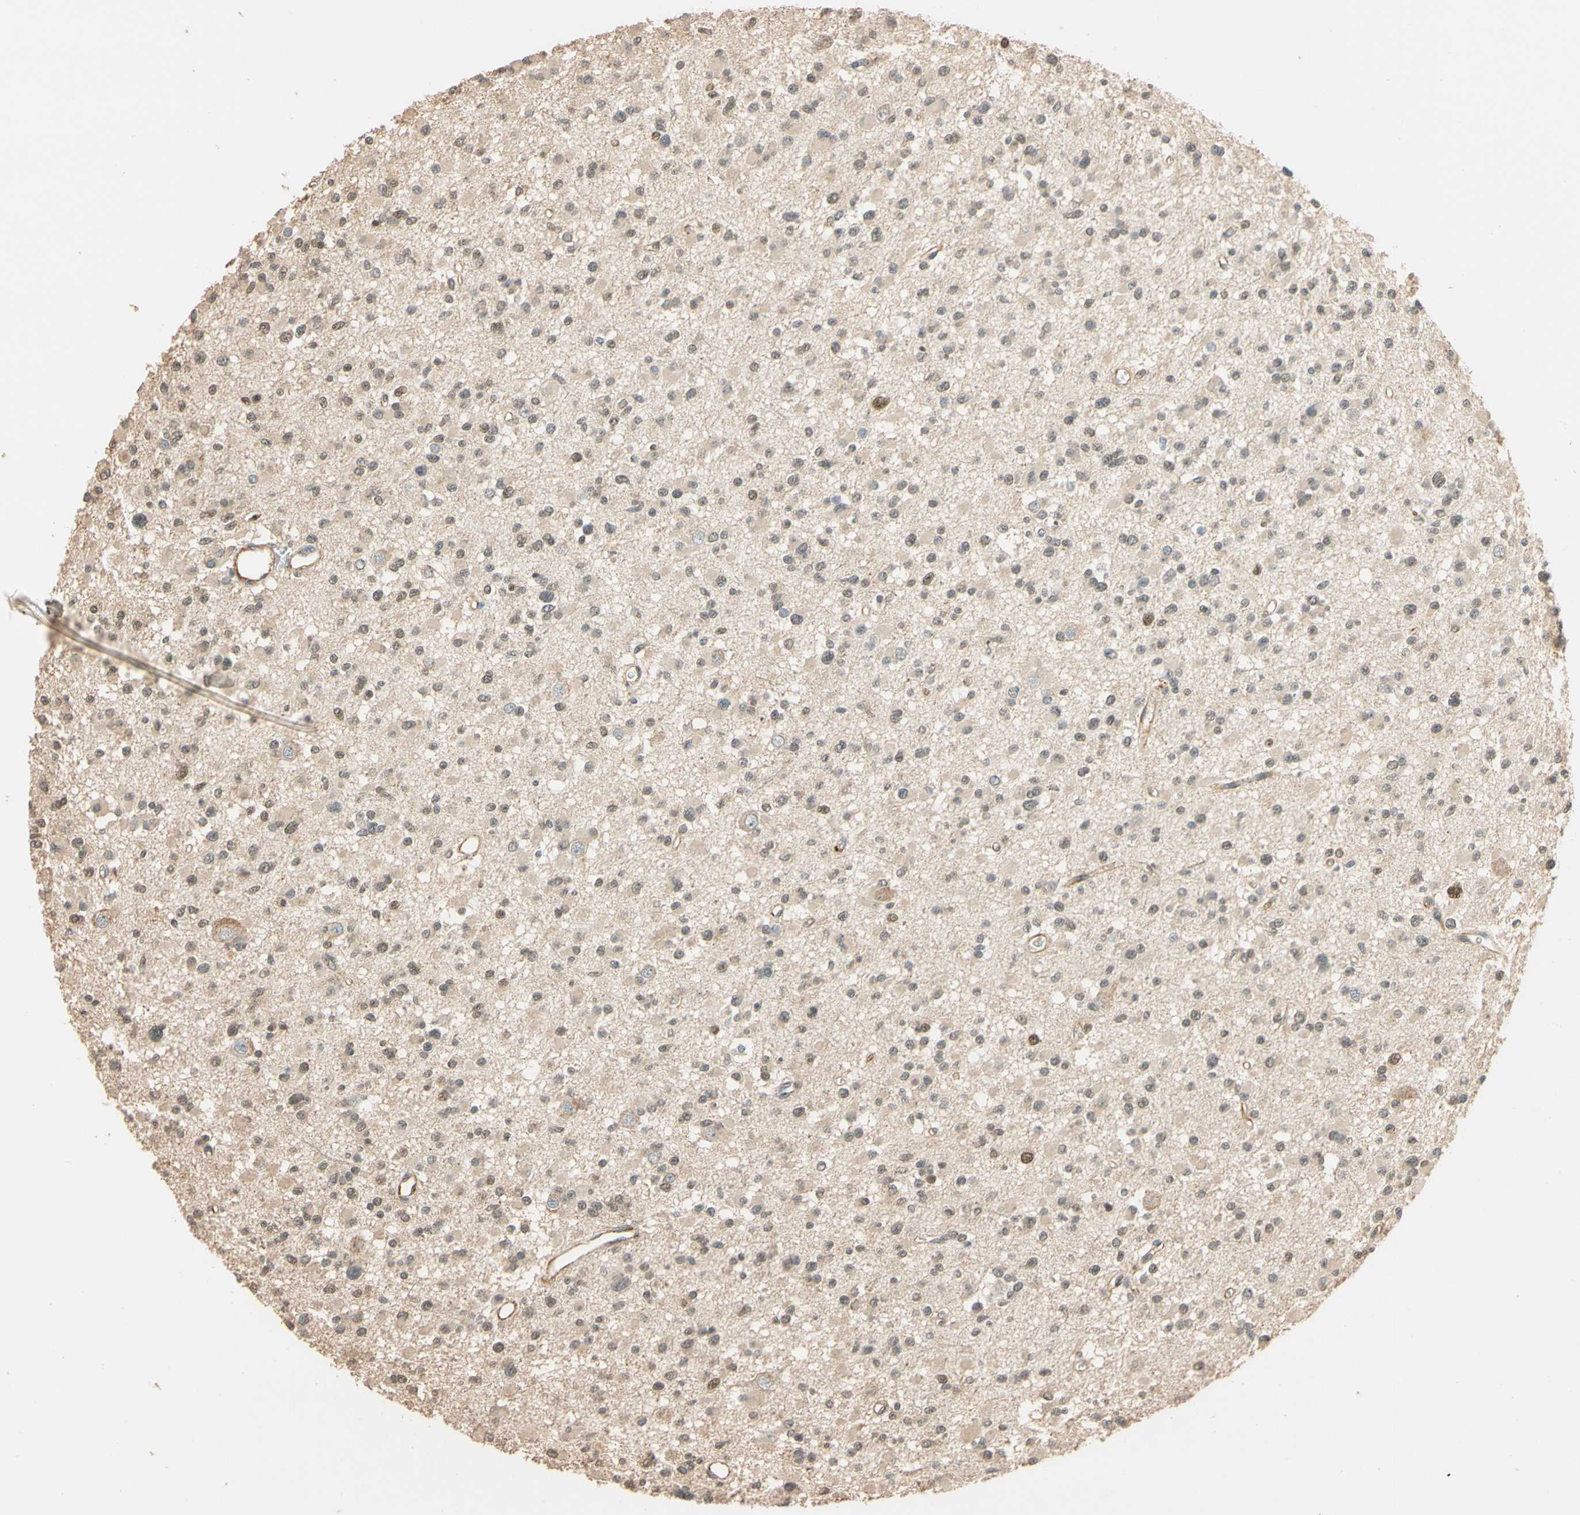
{"staining": {"intensity": "weak", "quantity": "<25%", "location": "cytoplasmic/membranous"}, "tissue": "glioma", "cell_type": "Tumor cells", "image_type": "cancer", "snomed": [{"axis": "morphology", "description": "Glioma, malignant, Low grade"}, {"axis": "topography", "description": "Brain"}], "caption": "Protein analysis of glioma reveals no significant expression in tumor cells.", "gene": "QSER1", "patient": {"sex": "female", "age": 22}}